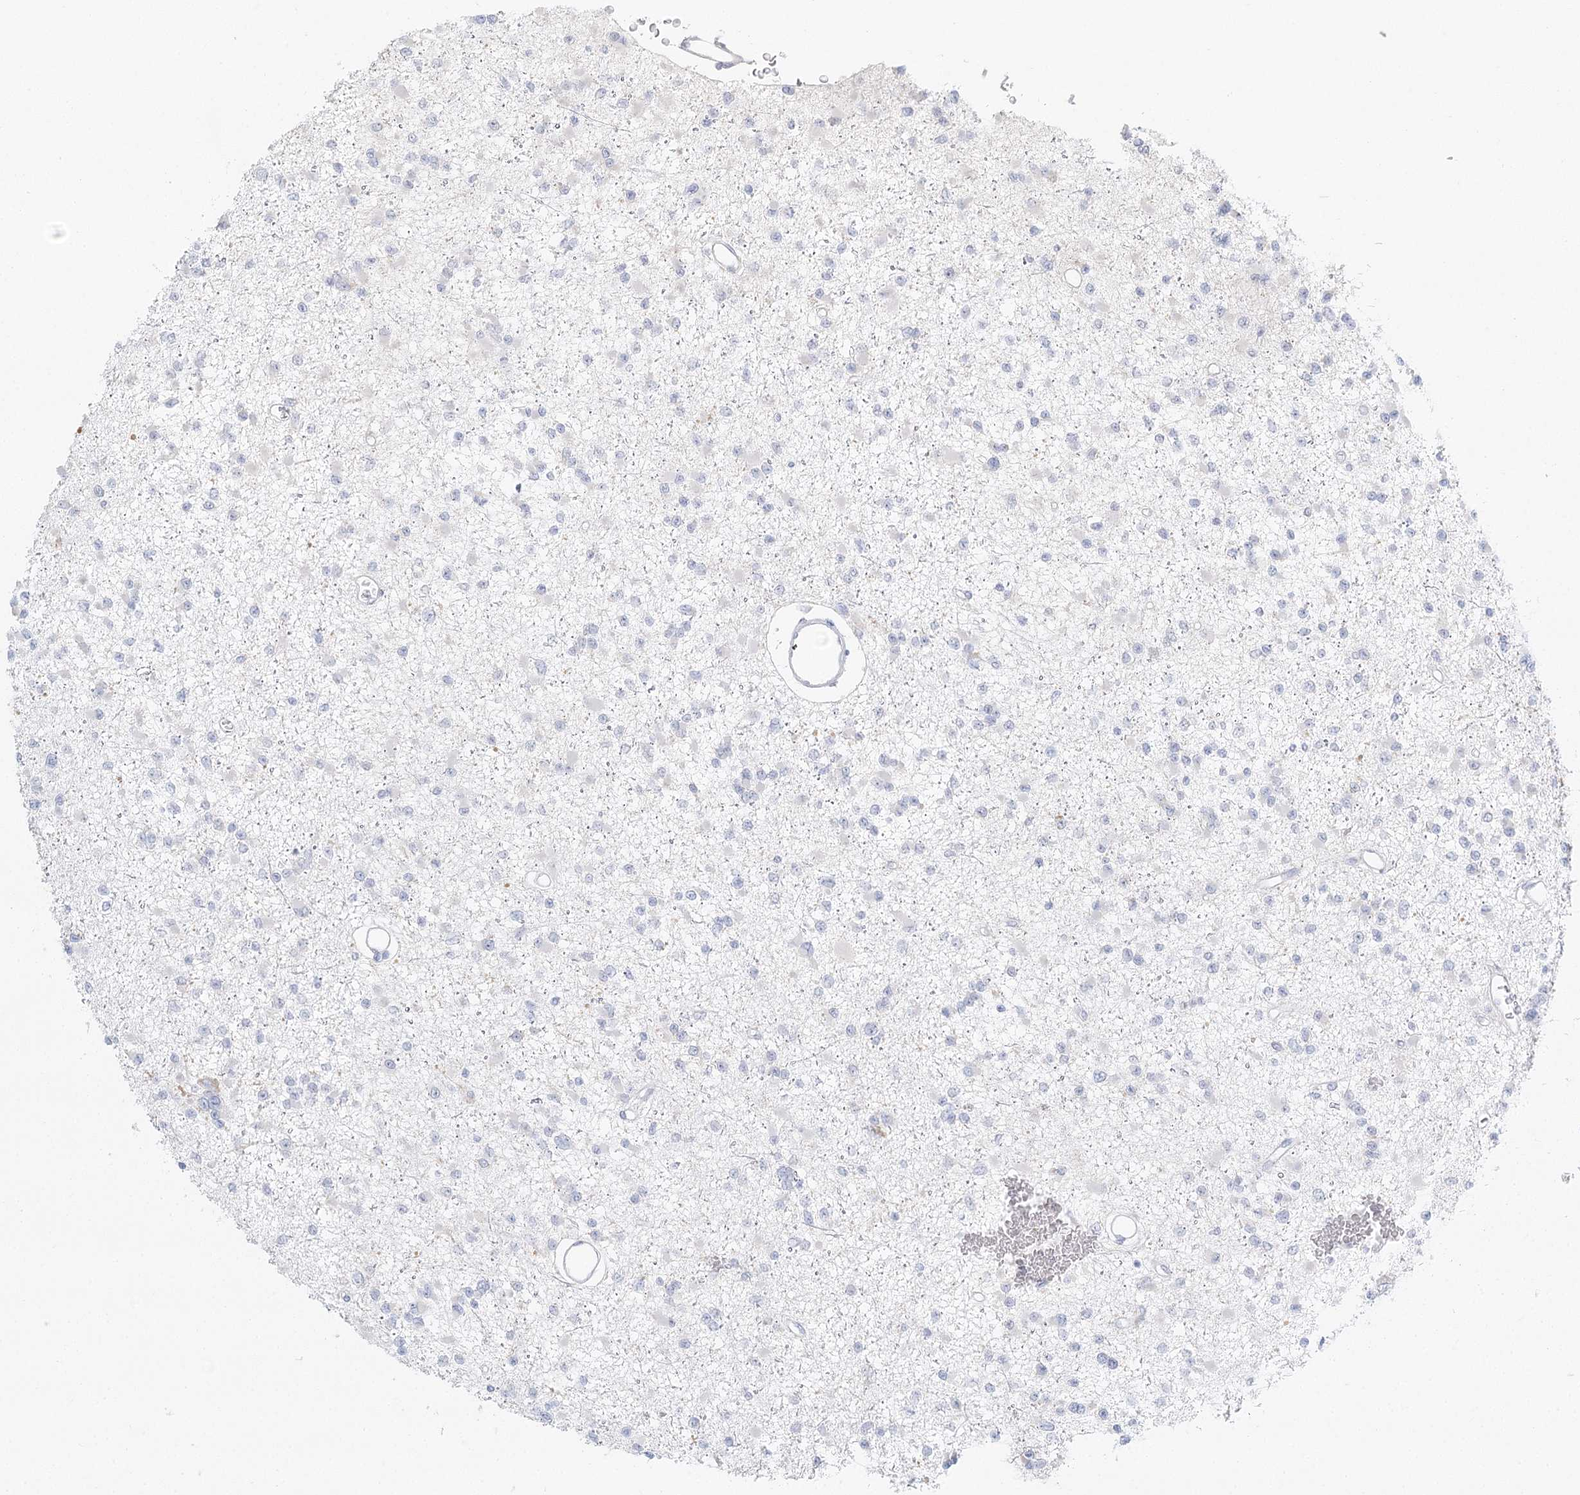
{"staining": {"intensity": "negative", "quantity": "none", "location": "none"}, "tissue": "glioma", "cell_type": "Tumor cells", "image_type": "cancer", "snomed": [{"axis": "morphology", "description": "Glioma, malignant, Low grade"}, {"axis": "topography", "description": "Brain"}], "caption": "IHC photomicrograph of human low-grade glioma (malignant) stained for a protein (brown), which reveals no expression in tumor cells.", "gene": "DMGDH", "patient": {"sex": "female", "age": 22}}